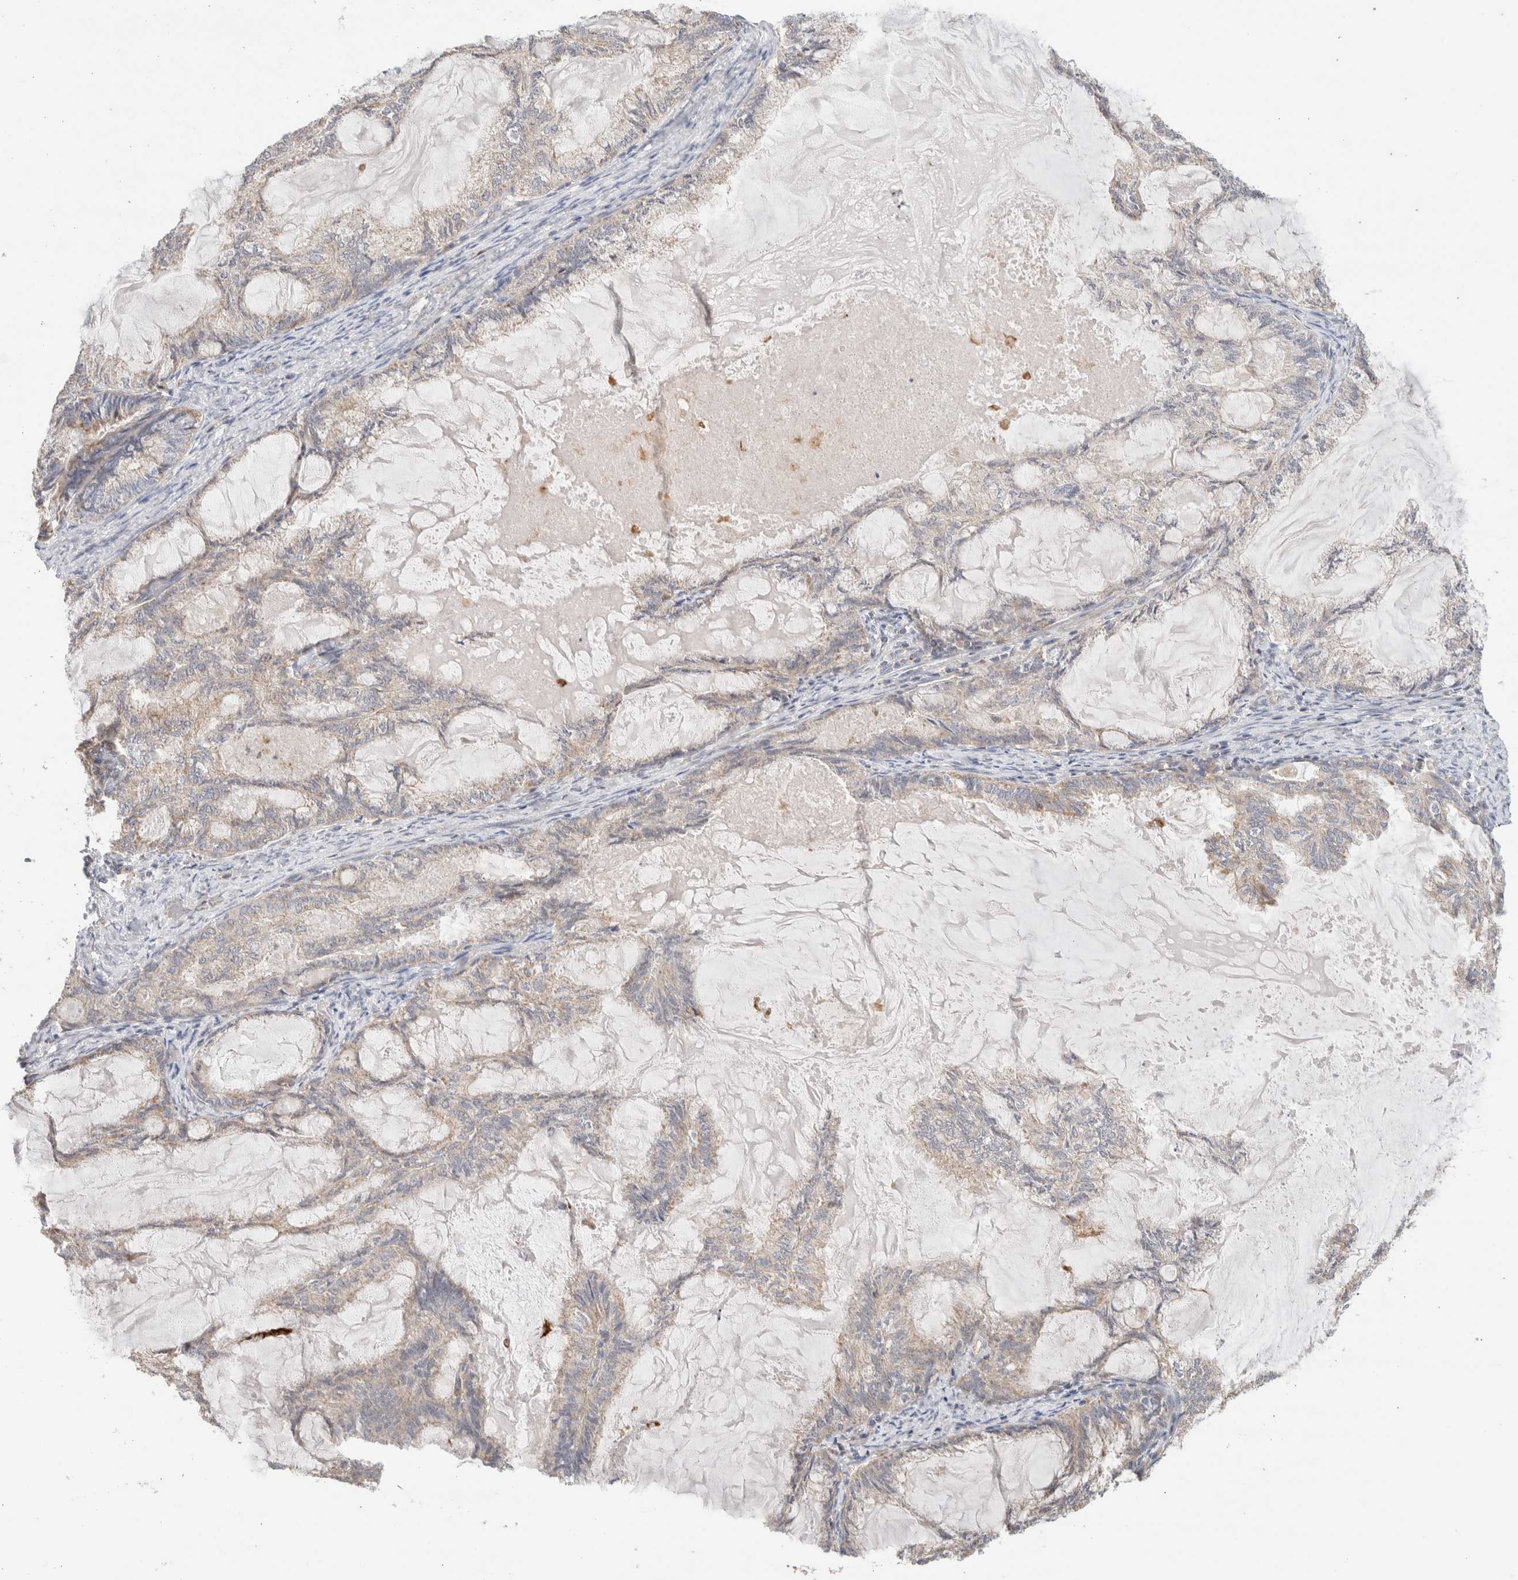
{"staining": {"intensity": "moderate", "quantity": "25%-75%", "location": "cytoplasmic/membranous"}, "tissue": "endometrial cancer", "cell_type": "Tumor cells", "image_type": "cancer", "snomed": [{"axis": "morphology", "description": "Adenocarcinoma, NOS"}, {"axis": "topography", "description": "Endometrium"}], "caption": "Approximately 25%-75% of tumor cells in human endometrial cancer reveal moderate cytoplasmic/membranous protein expression as visualized by brown immunohistochemical staining.", "gene": "MRM3", "patient": {"sex": "female", "age": 86}}